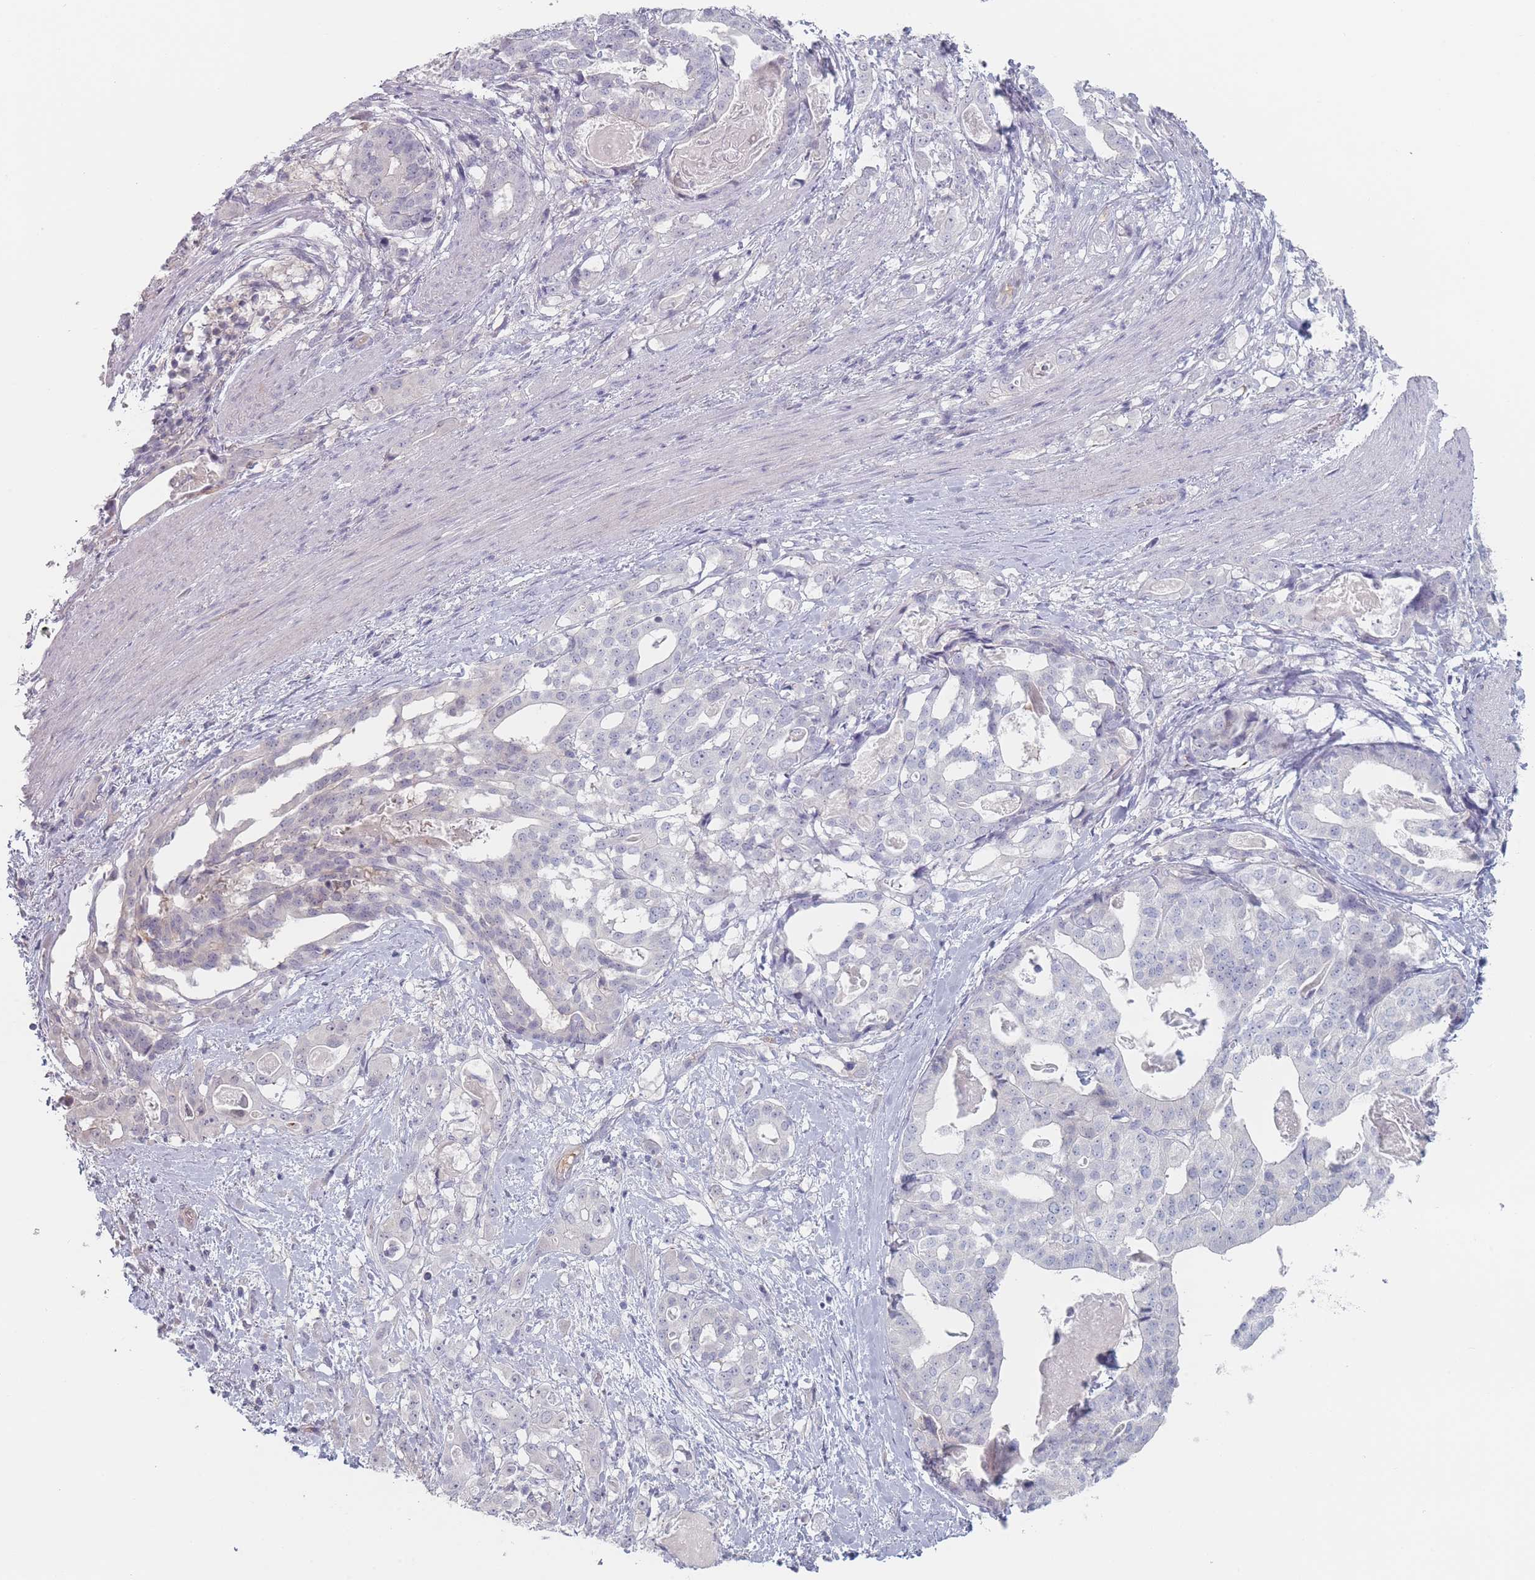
{"staining": {"intensity": "negative", "quantity": "none", "location": "none"}, "tissue": "stomach cancer", "cell_type": "Tumor cells", "image_type": "cancer", "snomed": [{"axis": "morphology", "description": "Adenocarcinoma, NOS"}, {"axis": "topography", "description": "Stomach"}], "caption": "Stomach cancer was stained to show a protein in brown. There is no significant staining in tumor cells.", "gene": "RNF4", "patient": {"sex": "male", "age": 48}}